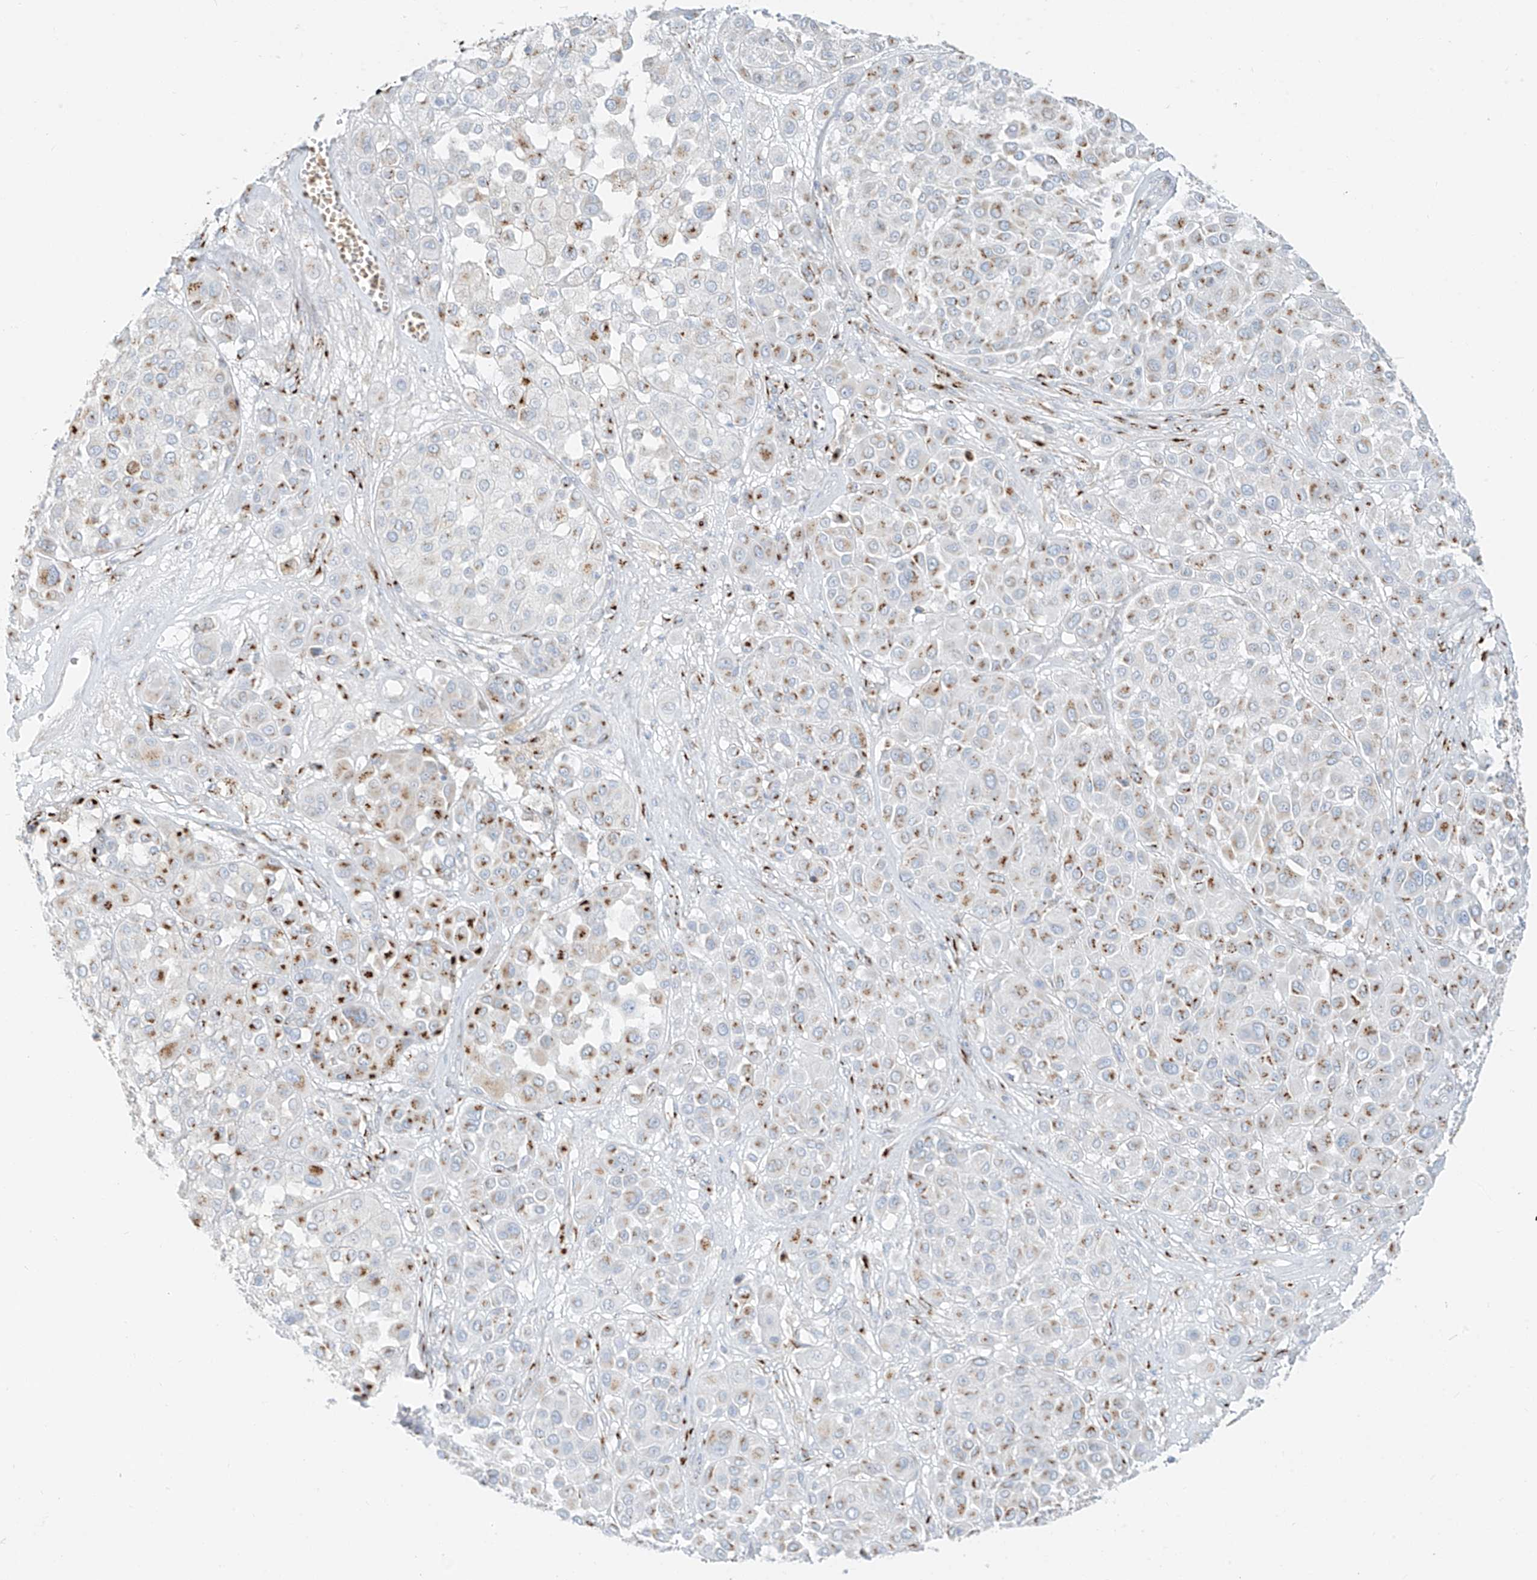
{"staining": {"intensity": "moderate", "quantity": "25%-75%", "location": "cytoplasmic/membranous"}, "tissue": "melanoma", "cell_type": "Tumor cells", "image_type": "cancer", "snomed": [{"axis": "morphology", "description": "Malignant melanoma, Metastatic site"}, {"axis": "topography", "description": "Soft tissue"}], "caption": "A high-resolution photomicrograph shows IHC staining of melanoma, which displays moderate cytoplasmic/membranous expression in approximately 25%-75% of tumor cells.", "gene": "TMEM87B", "patient": {"sex": "male", "age": 41}}